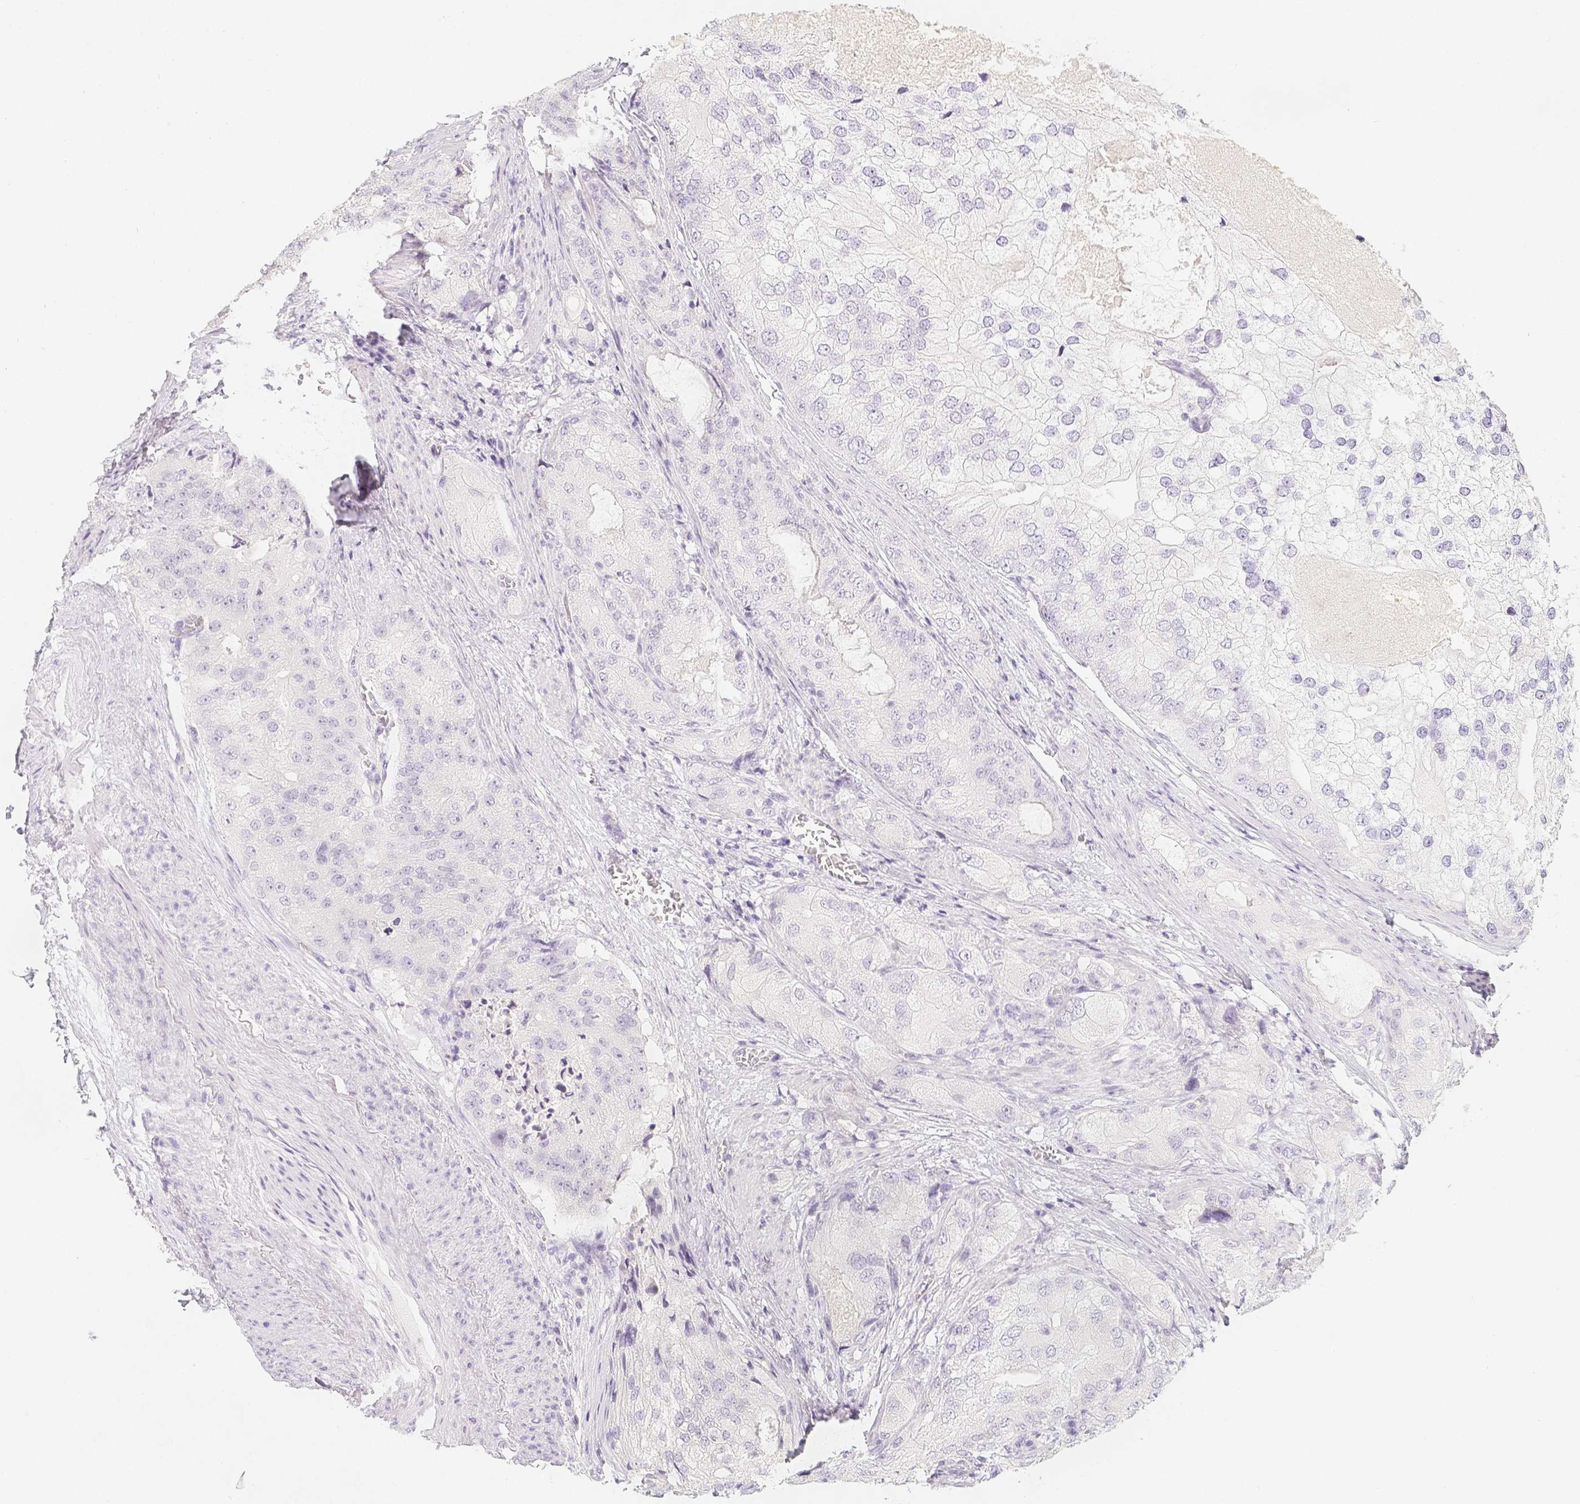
{"staining": {"intensity": "negative", "quantity": "none", "location": "none"}, "tissue": "prostate cancer", "cell_type": "Tumor cells", "image_type": "cancer", "snomed": [{"axis": "morphology", "description": "Adenocarcinoma, High grade"}, {"axis": "topography", "description": "Prostate"}], "caption": "An image of human prostate cancer (high-grade adenocarcinoma) is negative for staining in tumor cells.", "gene": "SLC18A1", "patient": {"sex": "male", "age": 70}}